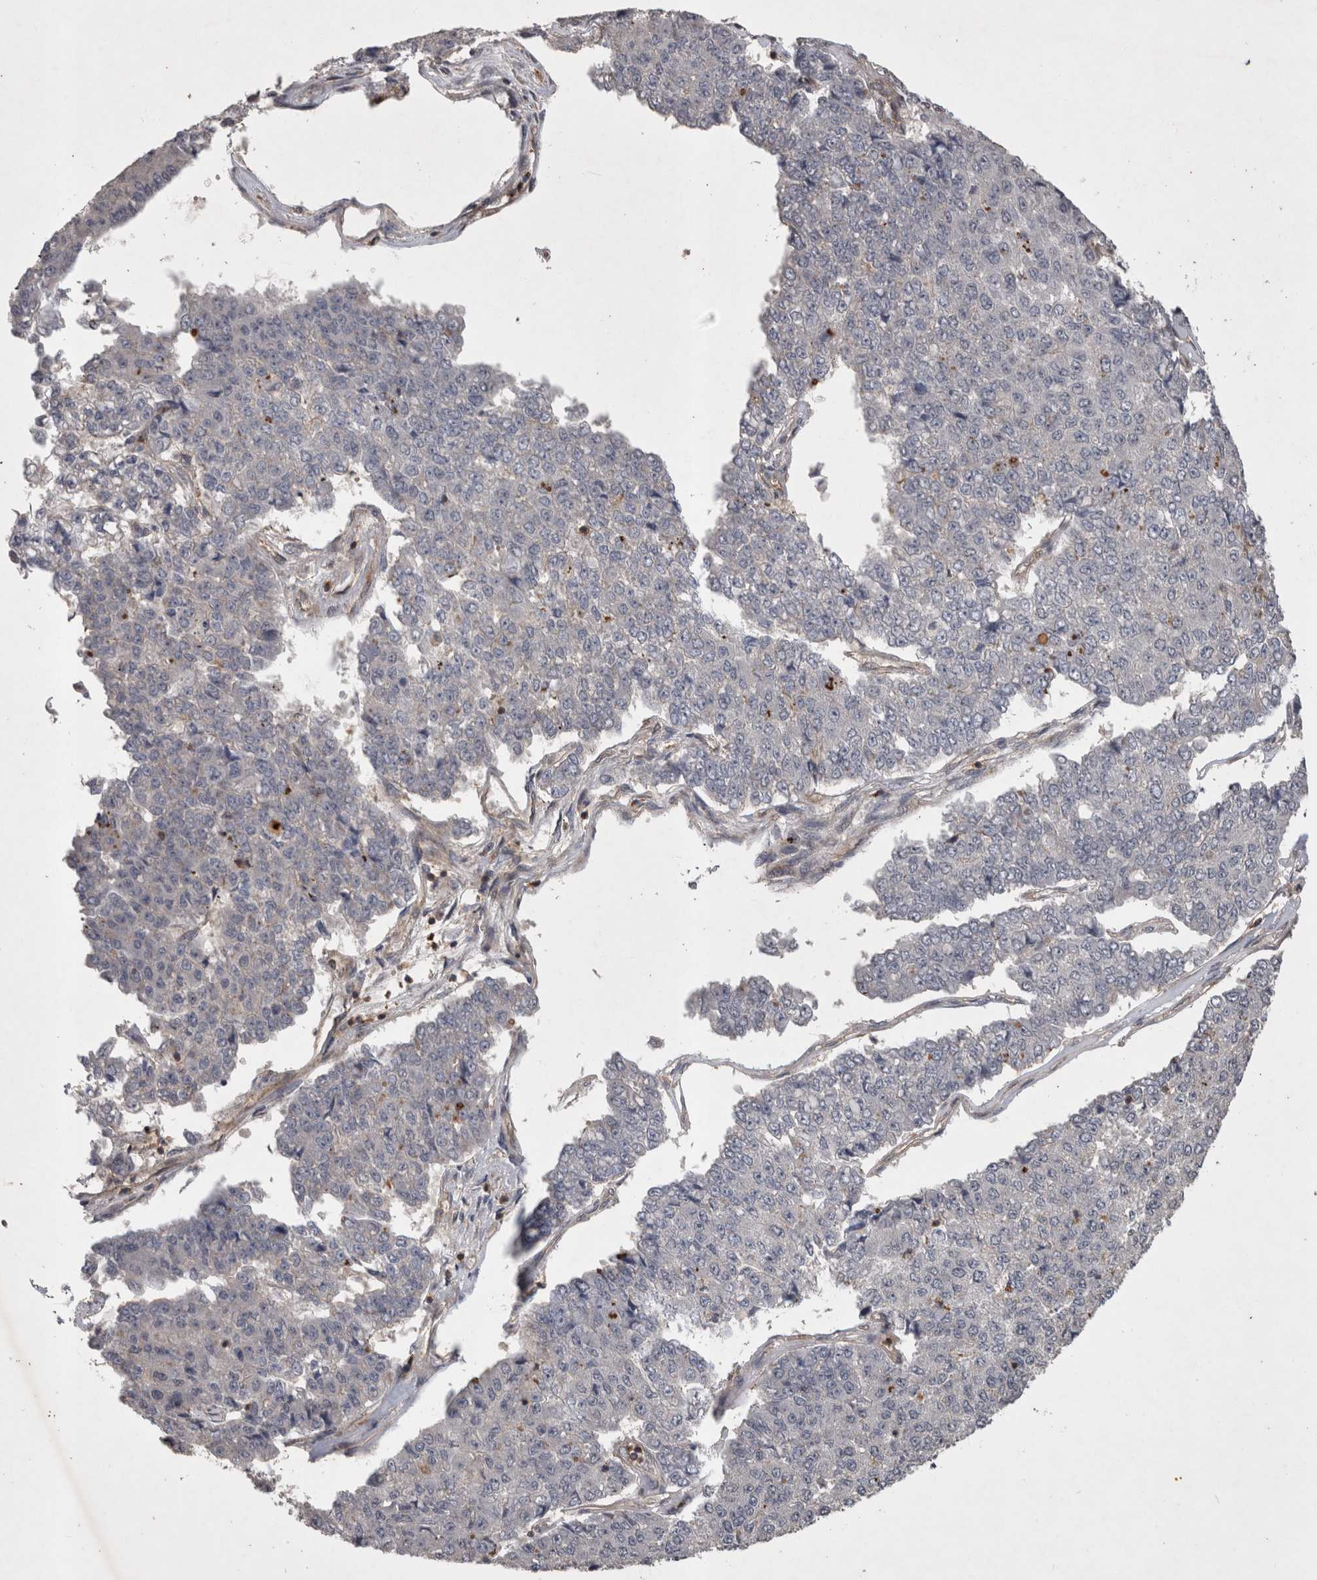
{"staining": {"intensity": "negative", "quantity": "none", "location": "none"}, "tissue": "pancreatic cancer", "cell_type": "Tumor cells", "image_type": "cancer", "snomed": [{"axis": "morphology", "description": "Adenocarcinoma, NOS"}, {"axis": "topography", "description": "Pancreas"}], "caption": "DAB immunohistochemical staining of adenocarcinoma (pancreatic) demonstrates no significant staining in tumor cells.", "gene": "SPATA48", "patient": {"sex": "male", "age": 50}}